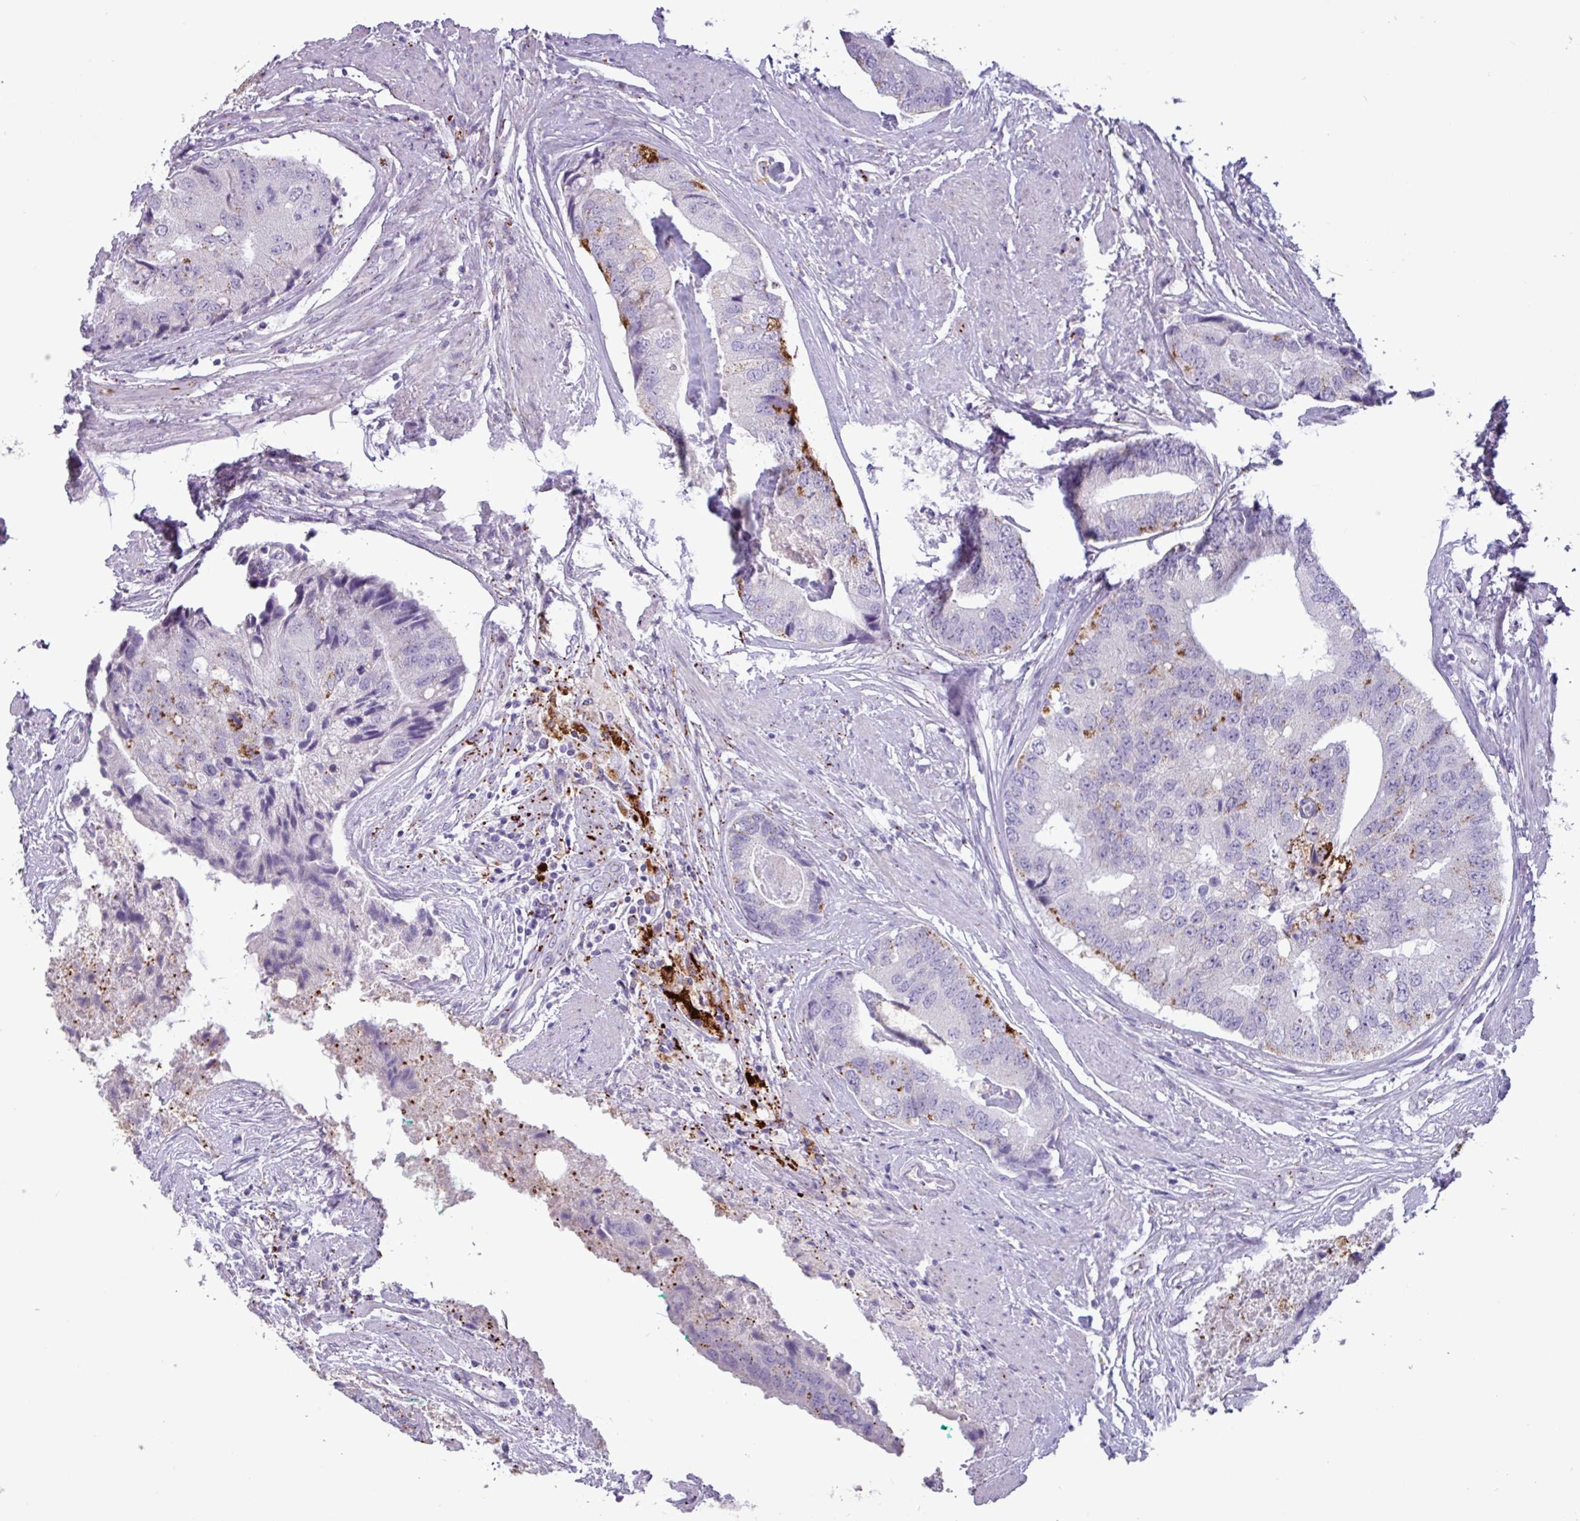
{"staining": {"intensity": "moderate", "quantity": "<25%", "location": "cytoplasmic/membranous"}, "tissue": "prostate cancer", "cell_type": "Tumor cells", "image_type": "cancer", "snomed": [{"axis": "morphology", "description": "Adenocarcinoma, High grade"}, {"axis": "topography", "description": "Prostate"}], "caption": "This histopathology image displays IHC staining of human prostate adenocarcinoma (high-grade), with low moderate cytoplasmic/membranous staining in approximately <25% of tumor cells.", "gene": "PLIN2", "patient": {"sex": "male", "age": 70}}